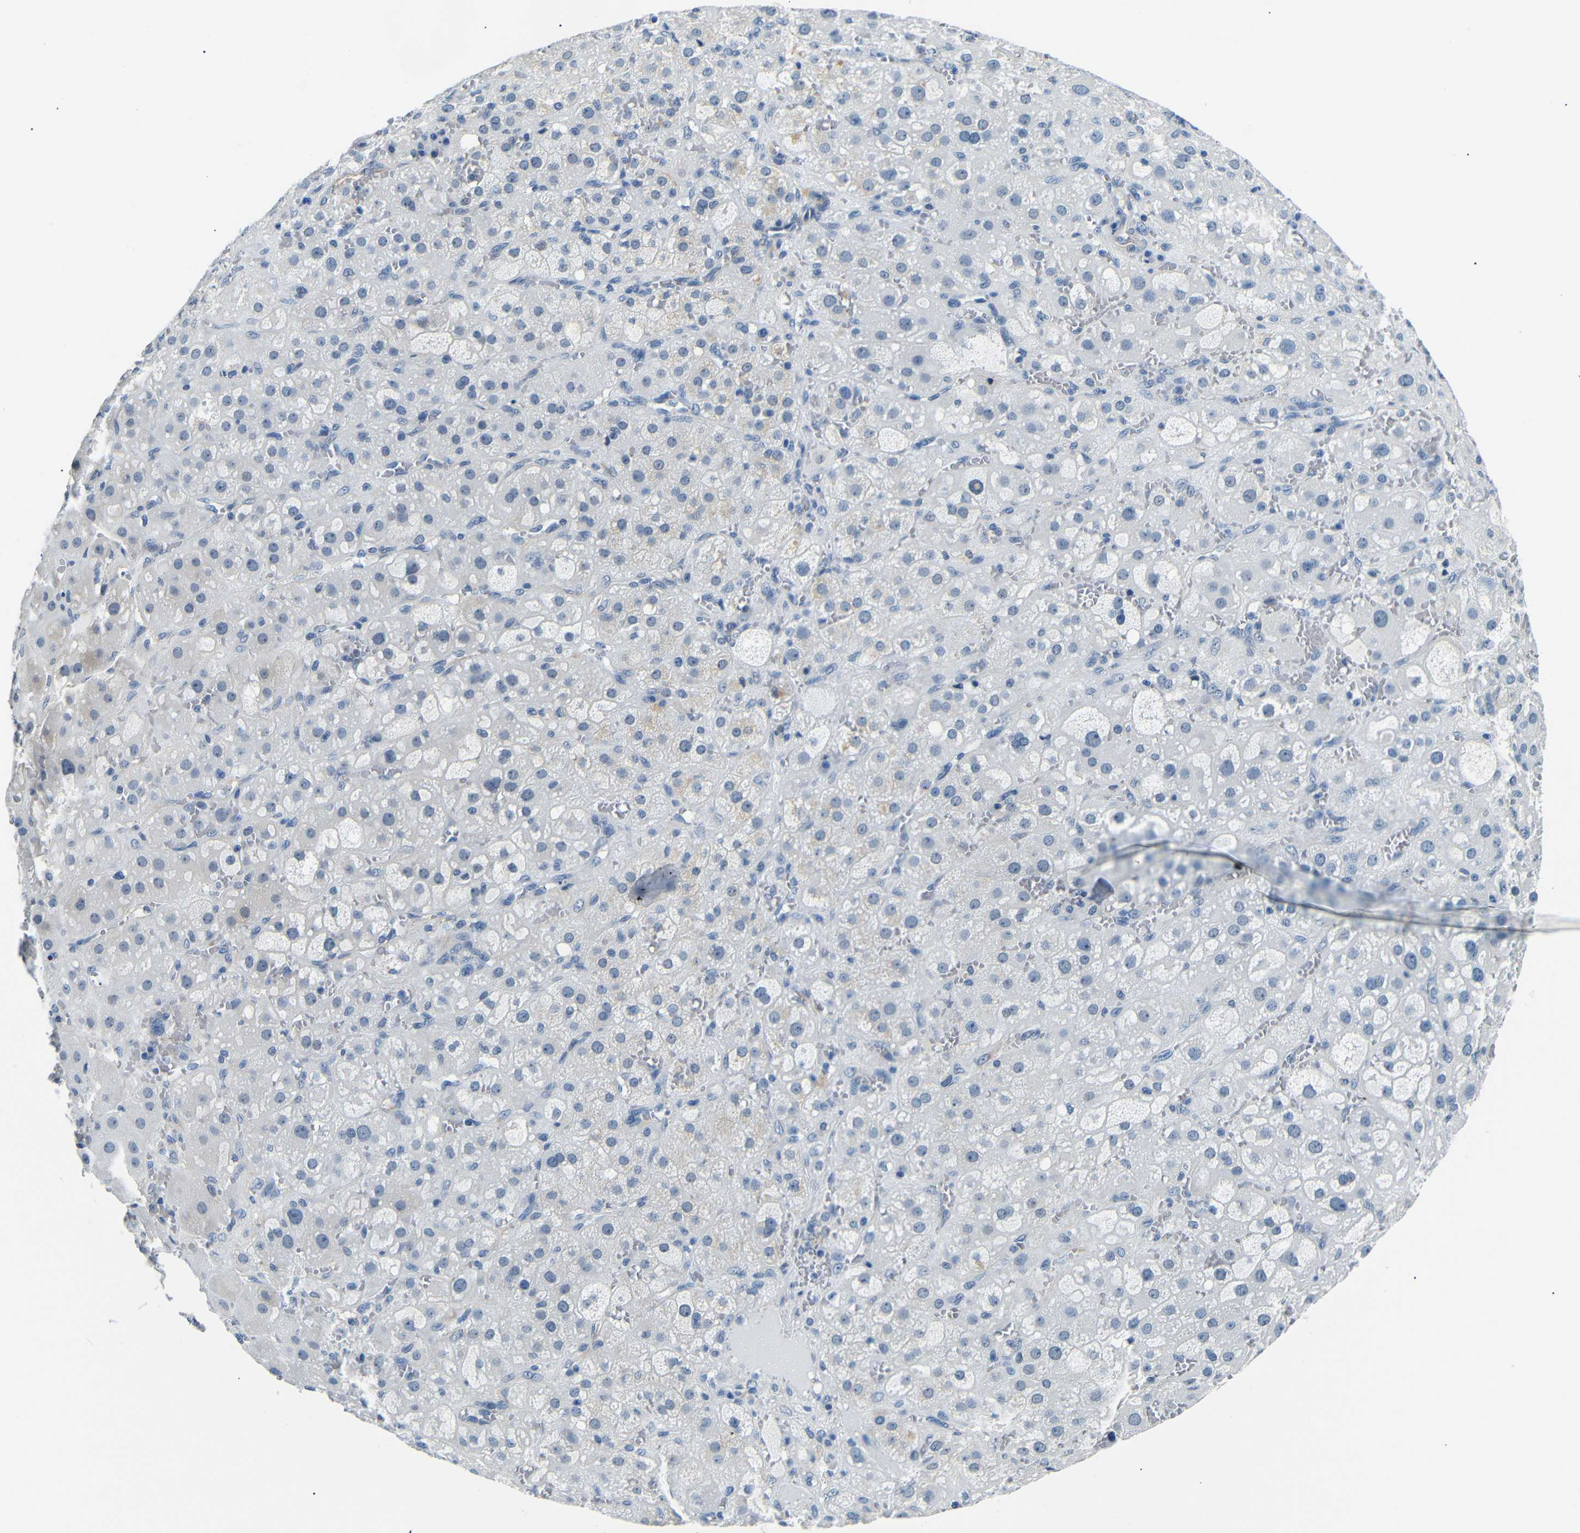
{"staining": {"intensity": "negative", "quantity": "none", "location": "none"}, "tissue": "adrenal gland", "cell_type": "Glandular cells", "image_type": "normal", "snomed": [{"axis": "morphology", "description": "Normal tissue, NOS"}, {"axis": "topography", "description": "Adrenal gland"}], "caption": "Photomicrograph shows no significant protein staining in glandular cells of normal adrenal gland. (Brightfield microscopy of DAB (3,3'-diaminobenzidine) IHC at high magnification).", "gene": "TAFA1", "patient": {"sex": "female", "age": 47}}